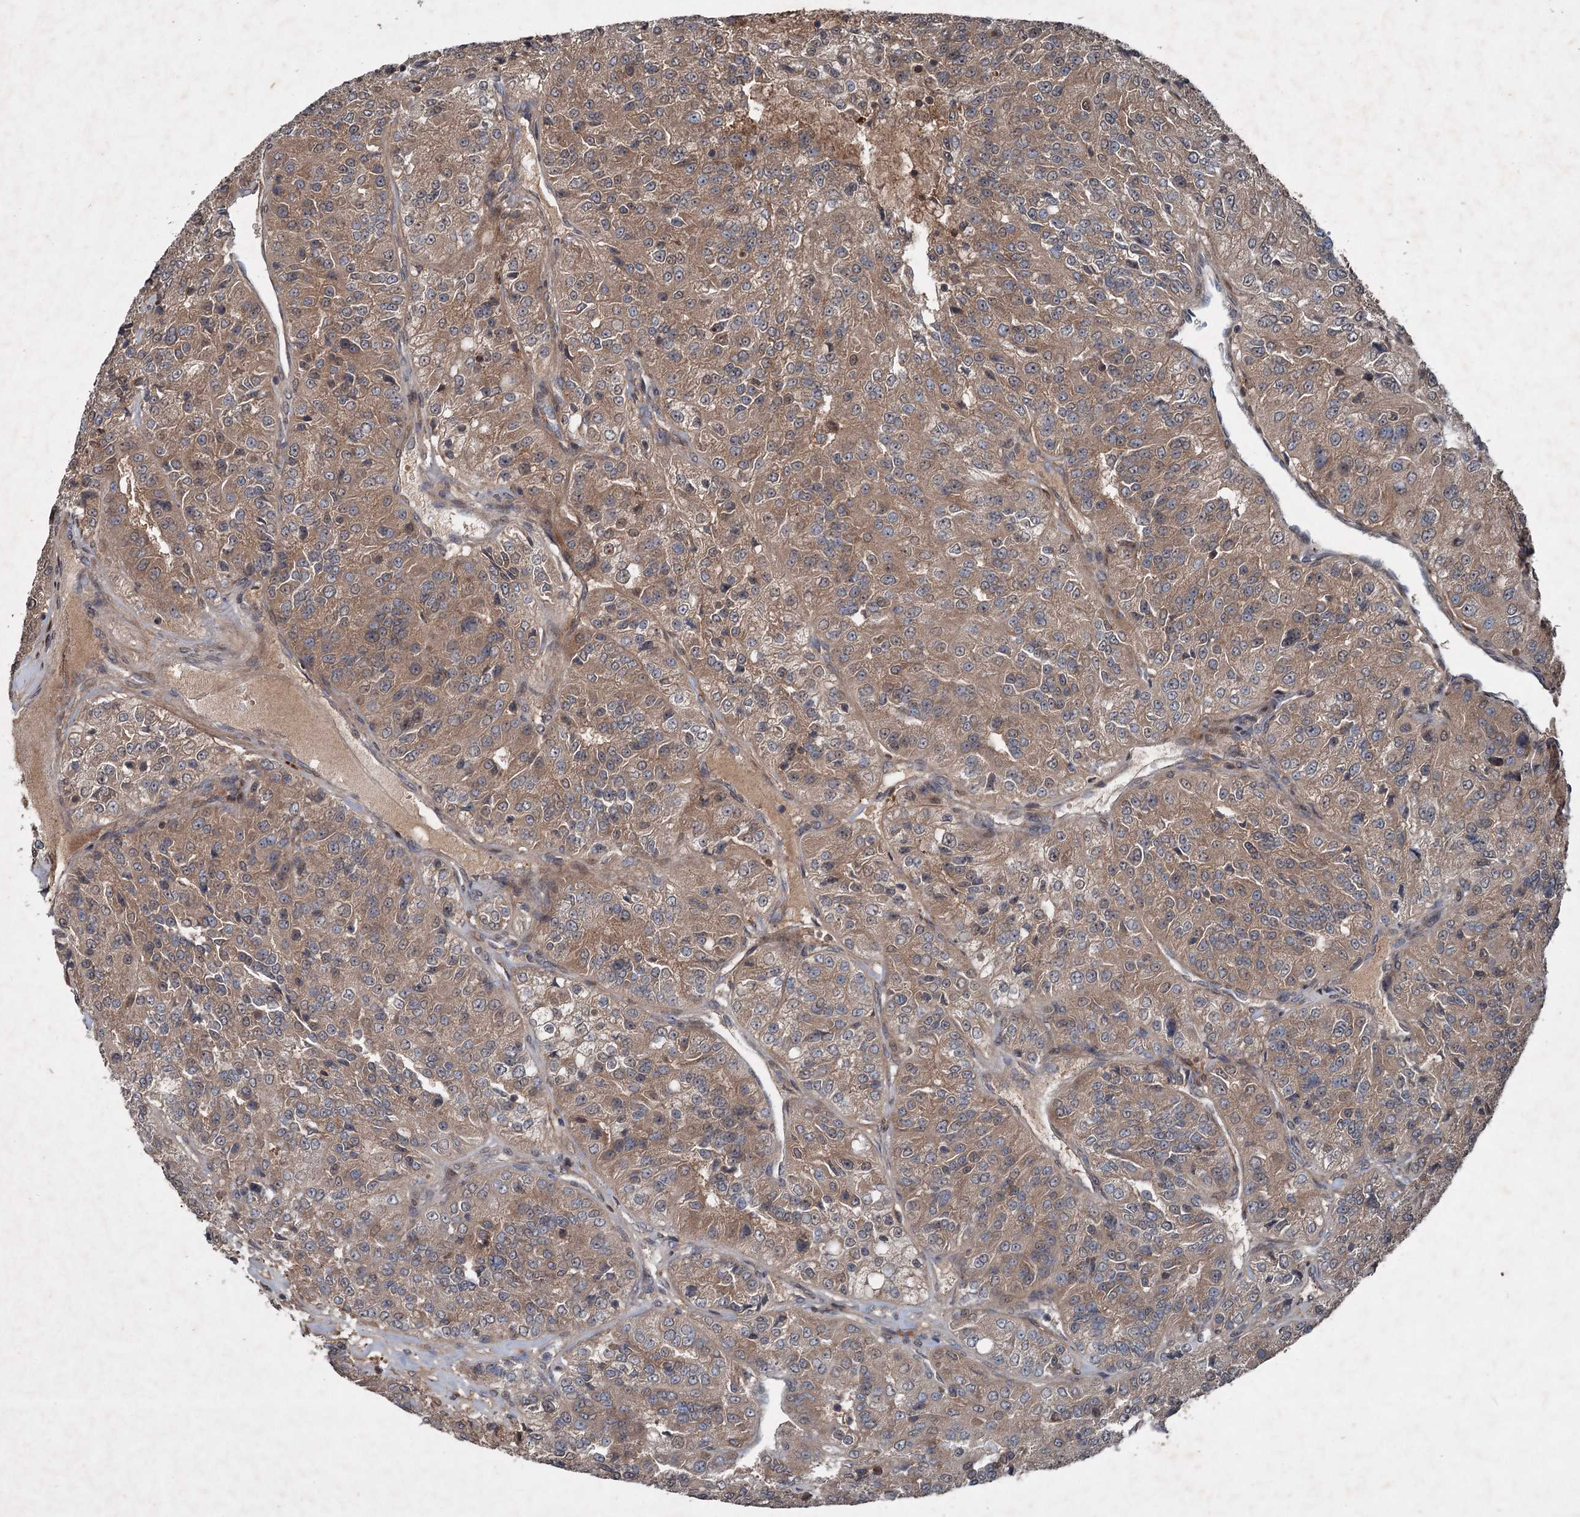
{"staining": {"intensity": "moderate", "quantity": "25%-75%", "location": "cytoplasmic/membranous"}, "tissue": "renal cancer", "cell_type": "Tumor cells", "image_type": "cancer", "snomed": [{"axis": "morphology", "description": "Adenocarcinoma, NOS"}, {"axis": "topography", "description": "Kidney"}], "caption": "This is an image of immunohistochemistry staining of renal adenocarcinoma, which shows moderate staining in the cytoplasmic/membranous of tumor cells.", "gene": "ALAS1", "patient": {"sex": "female", "age": 63}}